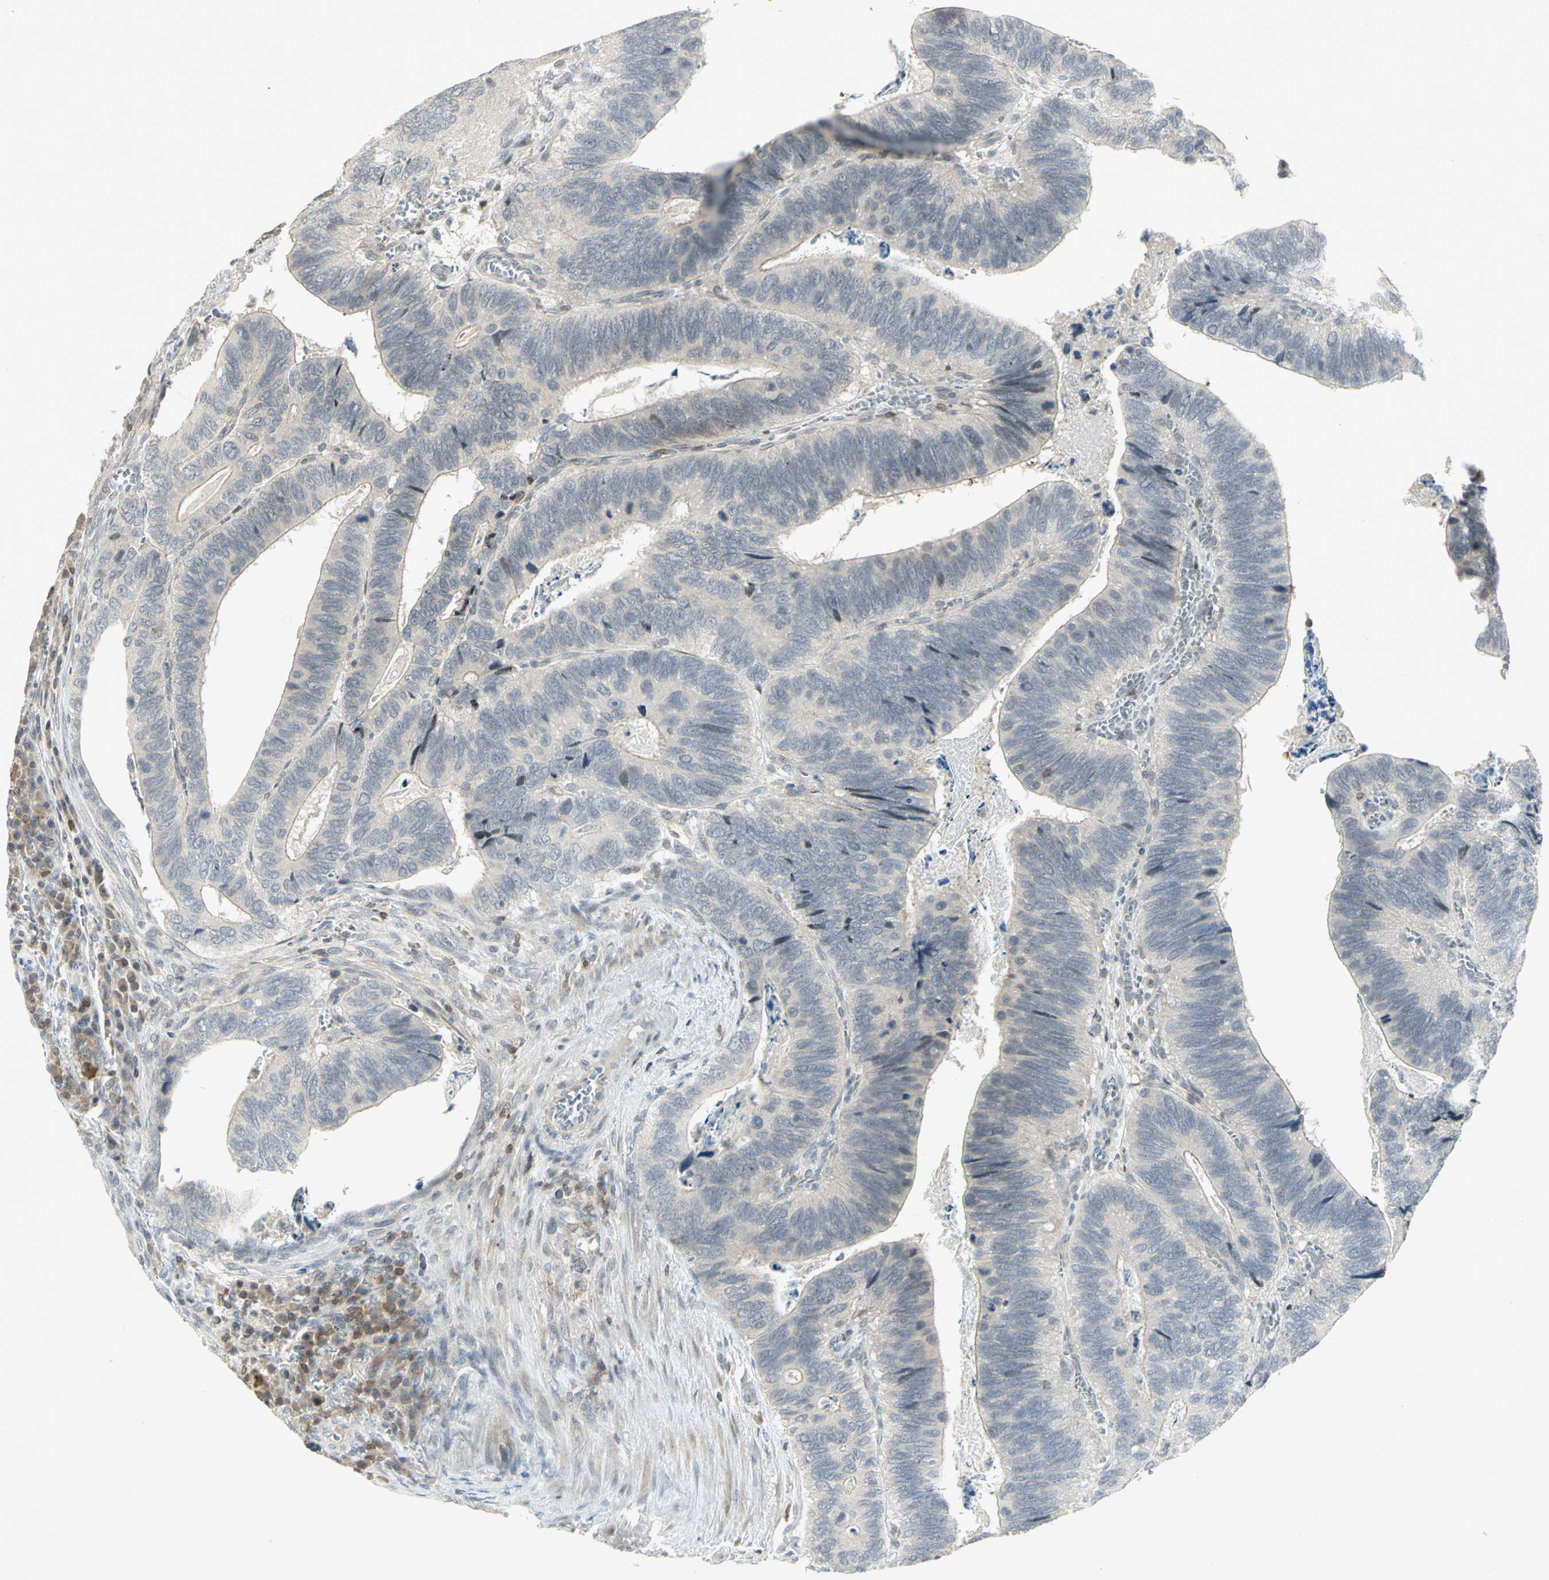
{"staining": {"intensity": "negative", "quantity": "none", "location": "none"}, "tissue": "colorectal cancer", "cell_type": "Tumor cells", "image_type": "cancer", "snomed": [{"axis": "morphology", "description": "Adenocarcinoma, NOS"}, {"axis": "topography", "description": "Colon"}], "caption": "Tumor cells are negative for protein expression in human adenocarcinoma (colorectal).", "gene": "IL16", "patient": {"sex": "male", "age": 72}}